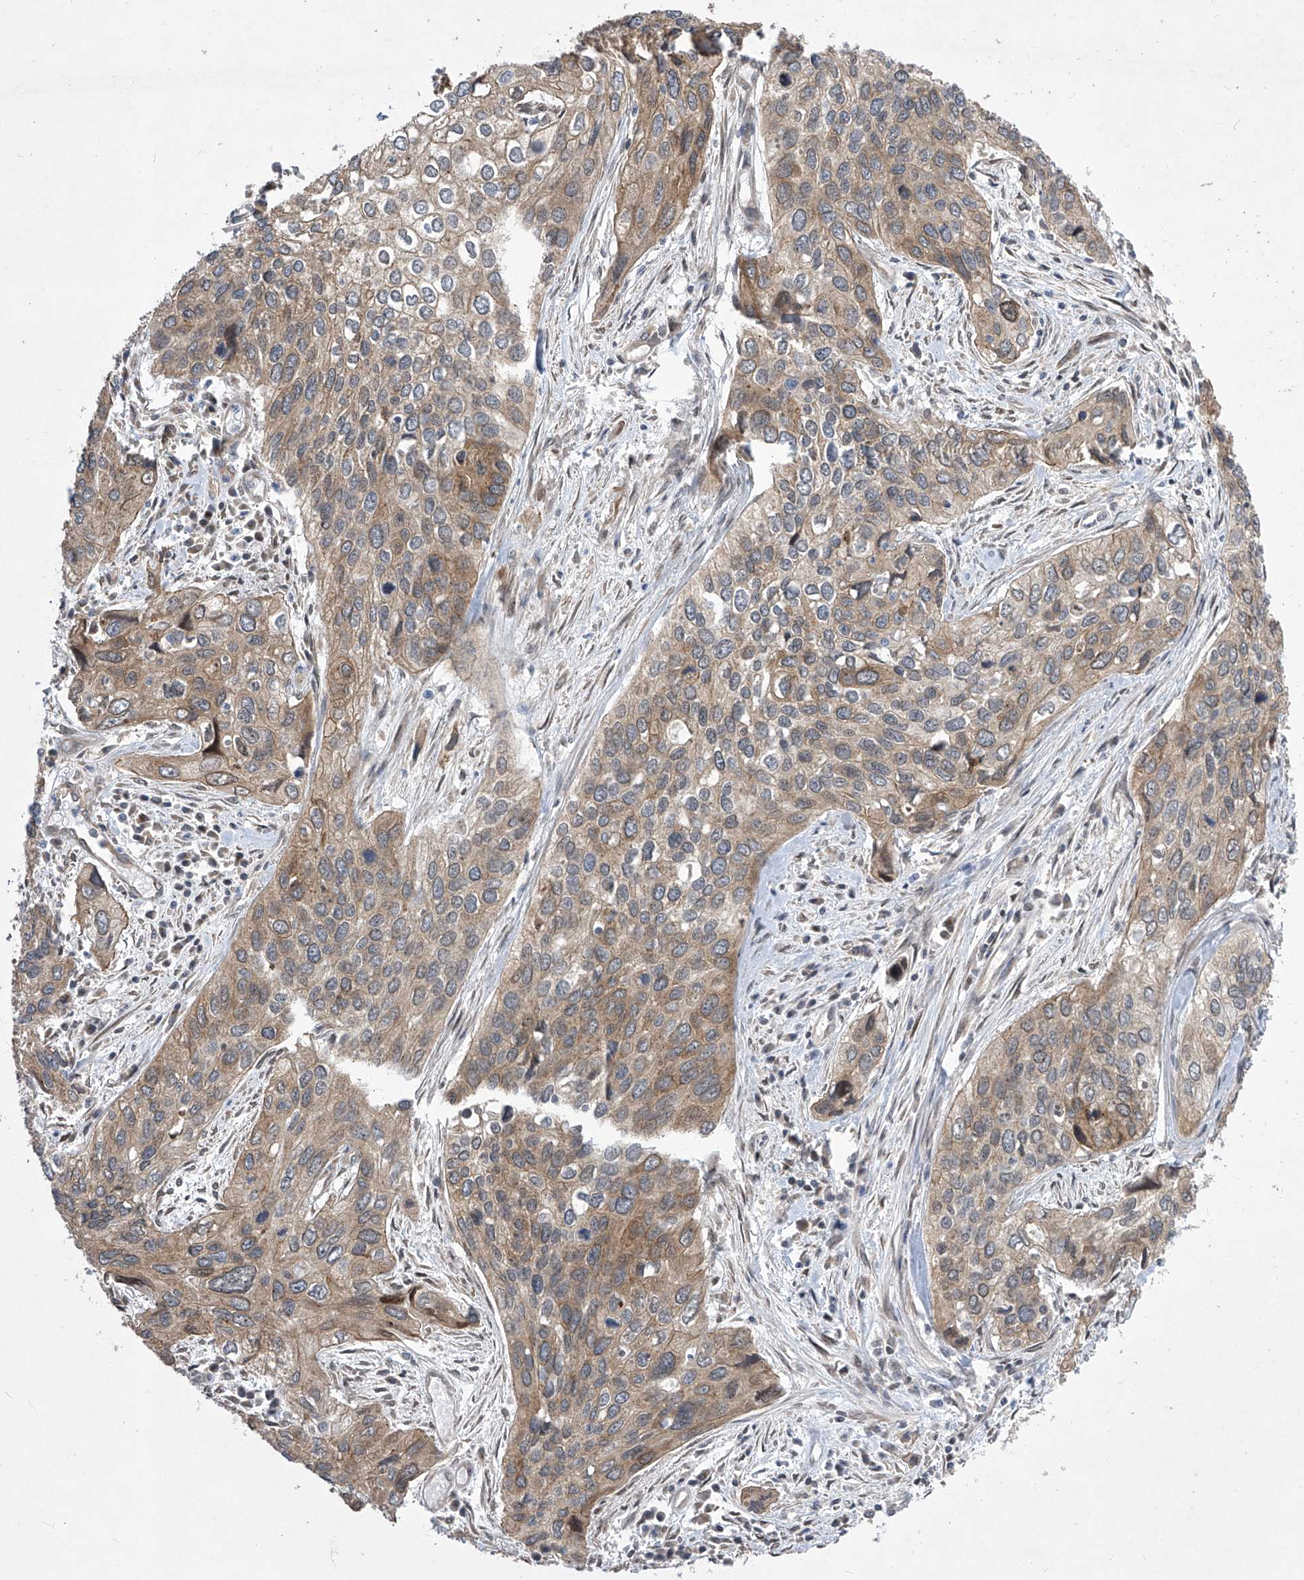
{"staining": {"intensity": "moderate", "quantity": ">75%", "location": "cytoplasmic/membranous"}, "tissue": "cervical cancer", "cell_type": "Tumor cells", "image_type": "cancer", "snomed": [{"axis": "morphology", "description": "Squamous cell carcinoma, NOS"}, {"axis": "topography", "description": "Cervix"}], "caption": "IHC histopathology image of neoplastic tissue: human cervical cancer (squamous cell carcinoma) stained using immunohistochemistry (IHC) demonstrates medium levels of moderate protein expression localized specifically in the cytoplasmic/membranous of tumor cells, appearing as a cytoplasmic/membranous brown color.", "gene": "CETN2", "patient": {"sex": "female", "age": 55}}